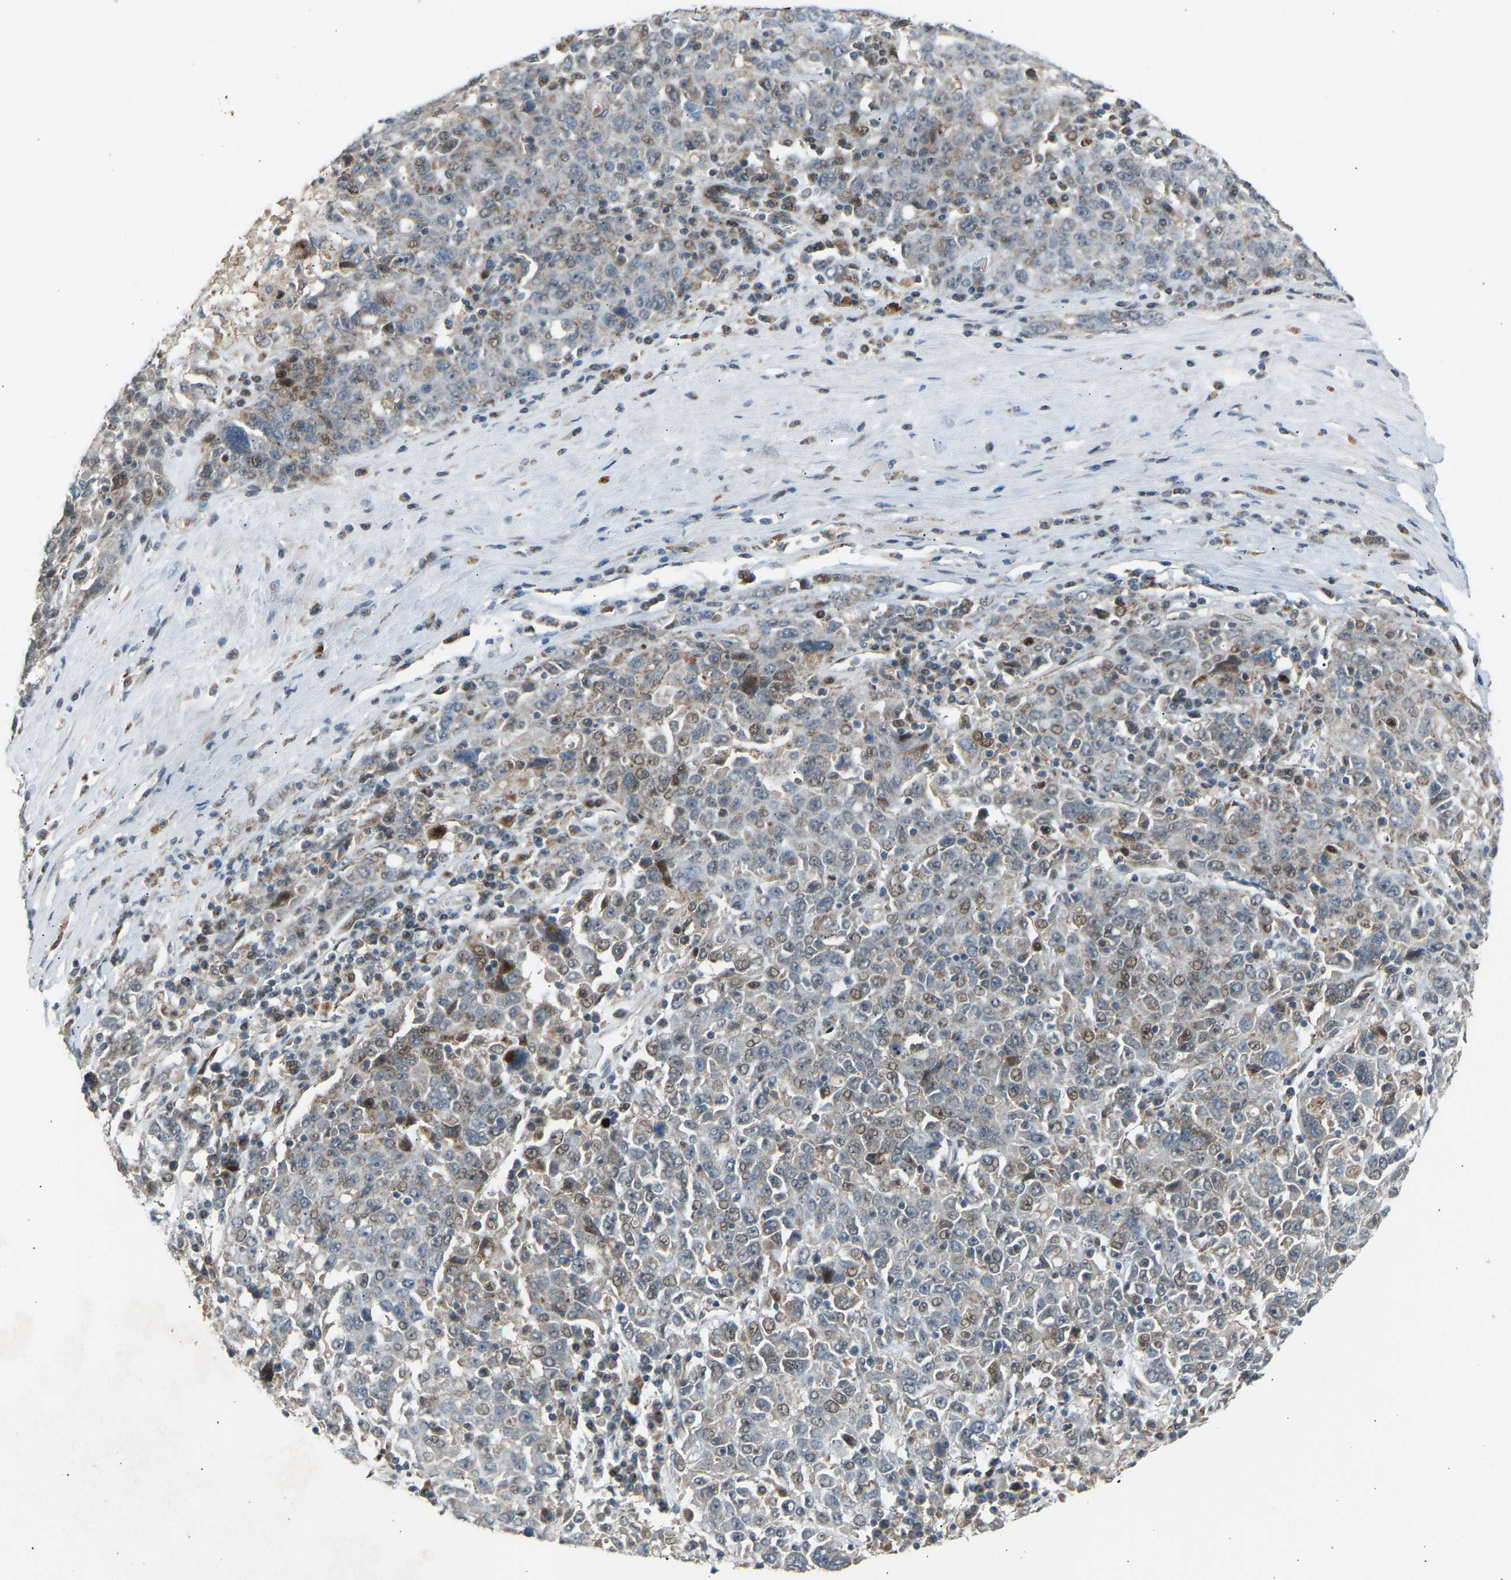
{"staining": {"intensity": "weak", "quantity": "<25%", "location": "cytoplasmic/membranous"}, "tissue": "ovarian cancer", "cell_type": "Tumor cells", "image_type": "cancer", "snomed": [{"axis": "morphology", "description": "Carcinoma, endometroid"}, {"axis": "topography", "description": "Ovary"}], "caption": "Ovarian endometroid carcinoma was stained to show a protein in brown. There is no significant positivity in tumor cells. The staining was performed using DAB (3,3'-diaminobenzidine) to visualize the protein expression in brown, while the nuclei were stained in blue with hematoxylin (Magnification: 20x).", "gene": "VPS41", "patient": {"sex": "female", "age": 62}}